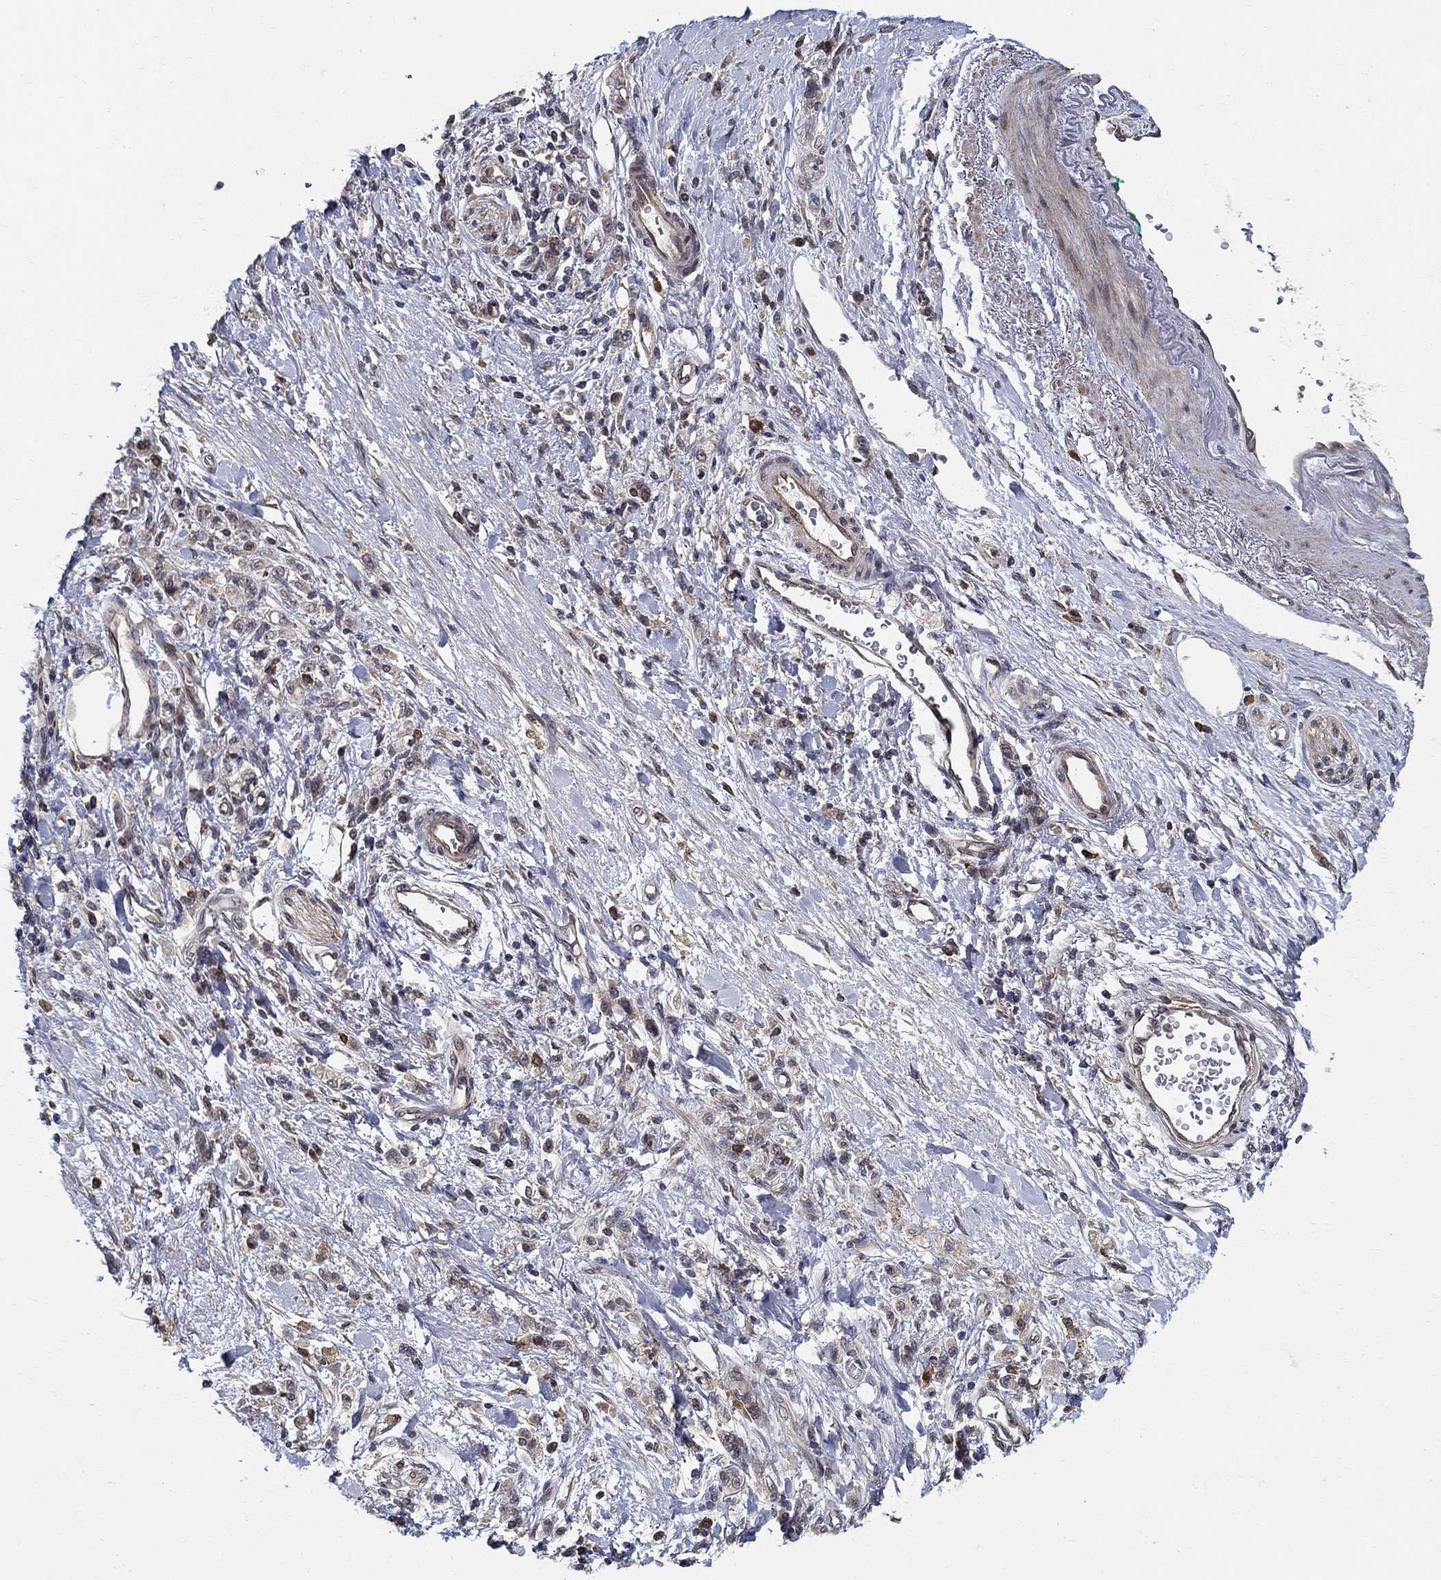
{"staining": {"intensity": "strong", "quantity": "<25%", "location": "nuclear"}, "tissue": "stomach cancer", "cell_type": "Tumor cells", "image_type": "cancer", "snomed": [{"axis": "morphology", "description": "Adenocarcinoma, NOS"}, {"axis": "topography", "description": "Stomach"}], "caption": "This micrograph reveals IHC staining of human adenocarcinoma (stomach), with medium strong nuclear positivity in approximately <25% of tumor cells.", "gene": "ZNF594", "patient": {"sex": "male", "age": 77}}